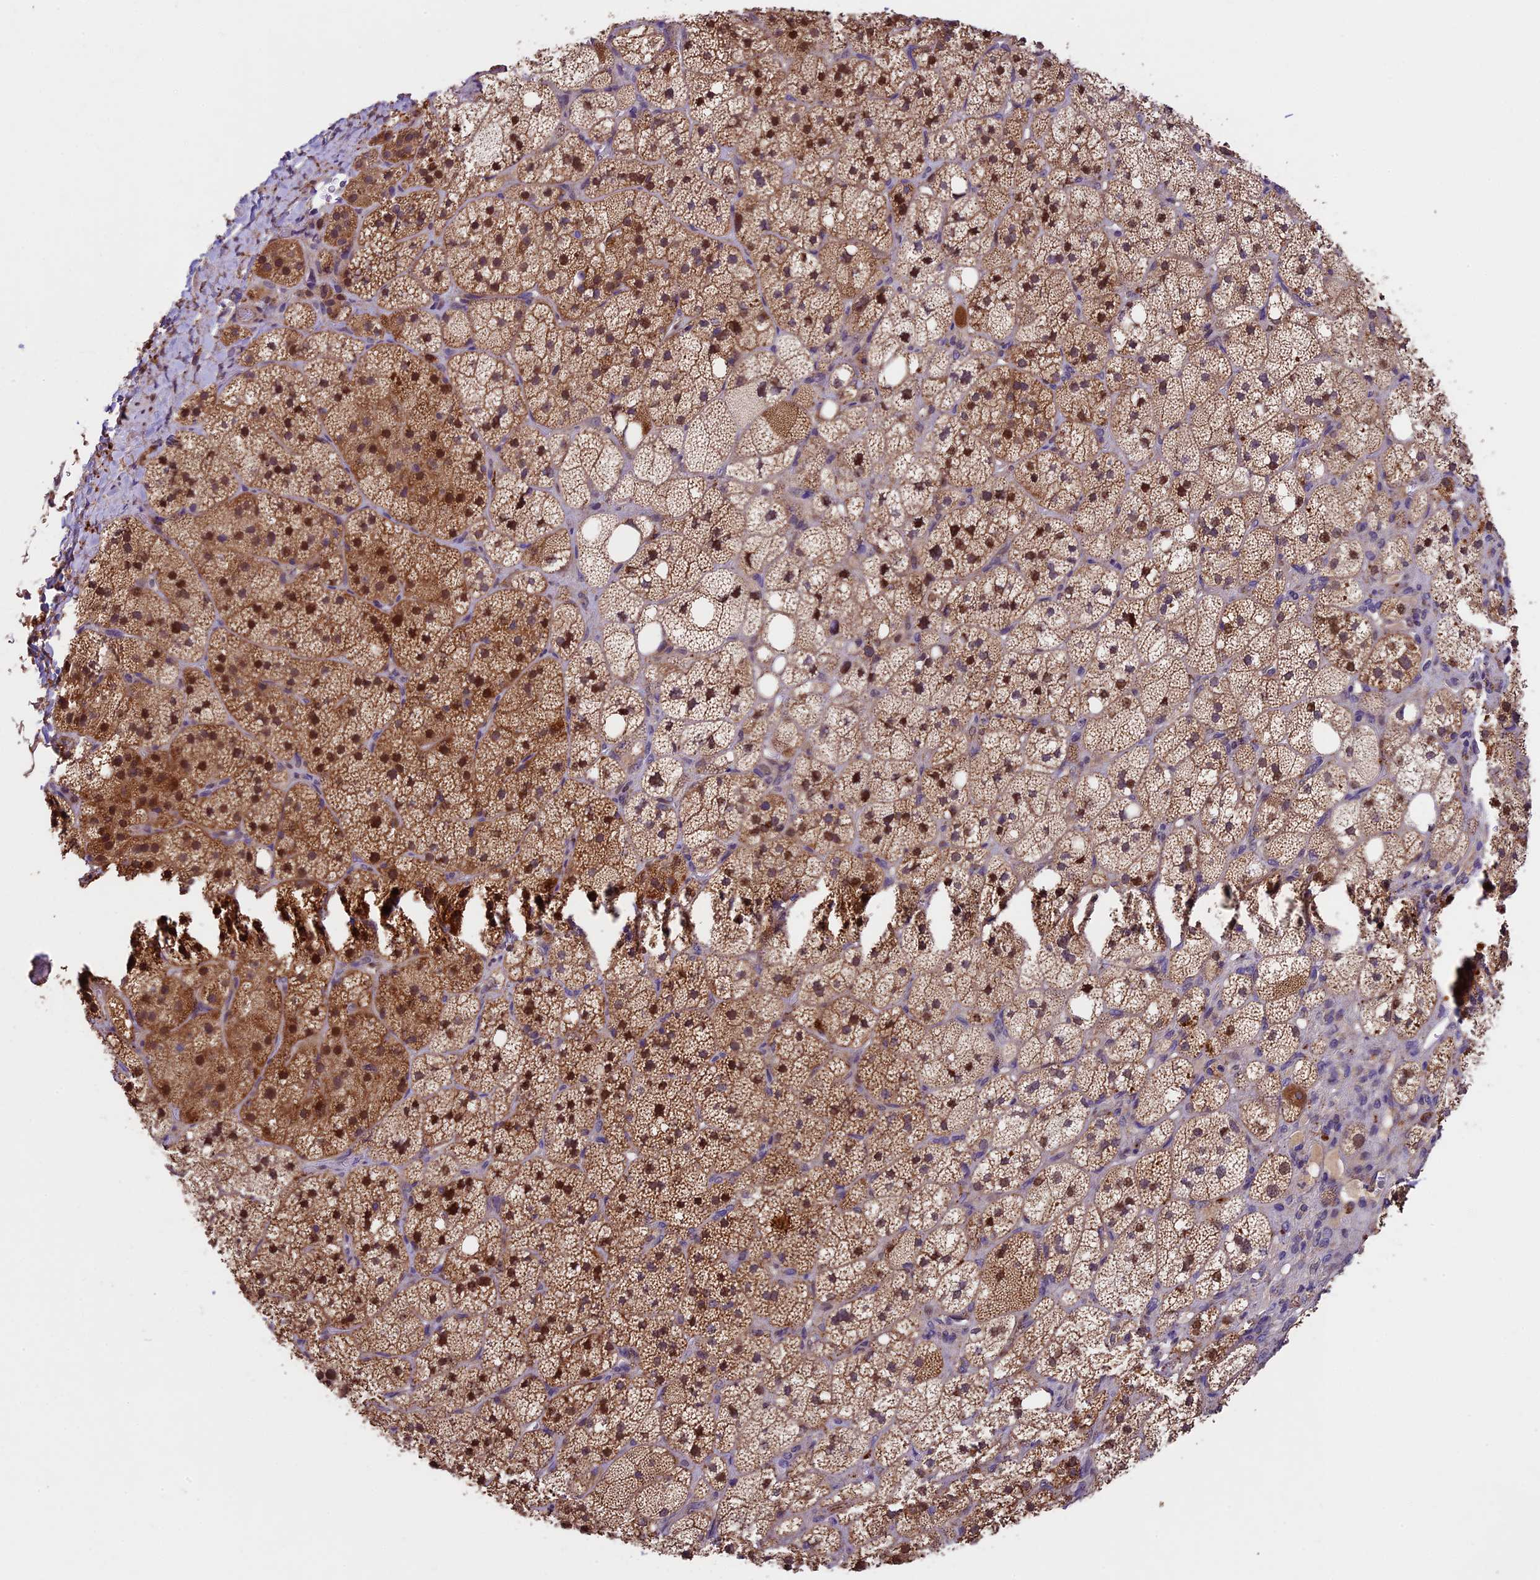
{"staining": {"intensity": "strong", "quantity": ">75%", "location": "cytoplasmic/membranous,nuclear"}, "tissue": "adrenal gland", "cell_type": "Glandular cells", "image_type": "normal", "snomed": [{"axis": "morphology", "description": "Normal tissue, NOS"}, {"axis": "topography", "description": "Adrenal gland"}], "caption": "Protein expression analysis of unremarkable adrenal gland reveals strong cytoplasmic/membranous,nuclear positivity in about >75% of glandular cells. The protein of interest is stained brown, and the nuclei are stained in blue (DAB (3,3'-diaminobenzidine) IHC with brightfield microscopy, high magnification).", "gene": "SBNO2", "patient": {"sex": "male", "age": 61}}